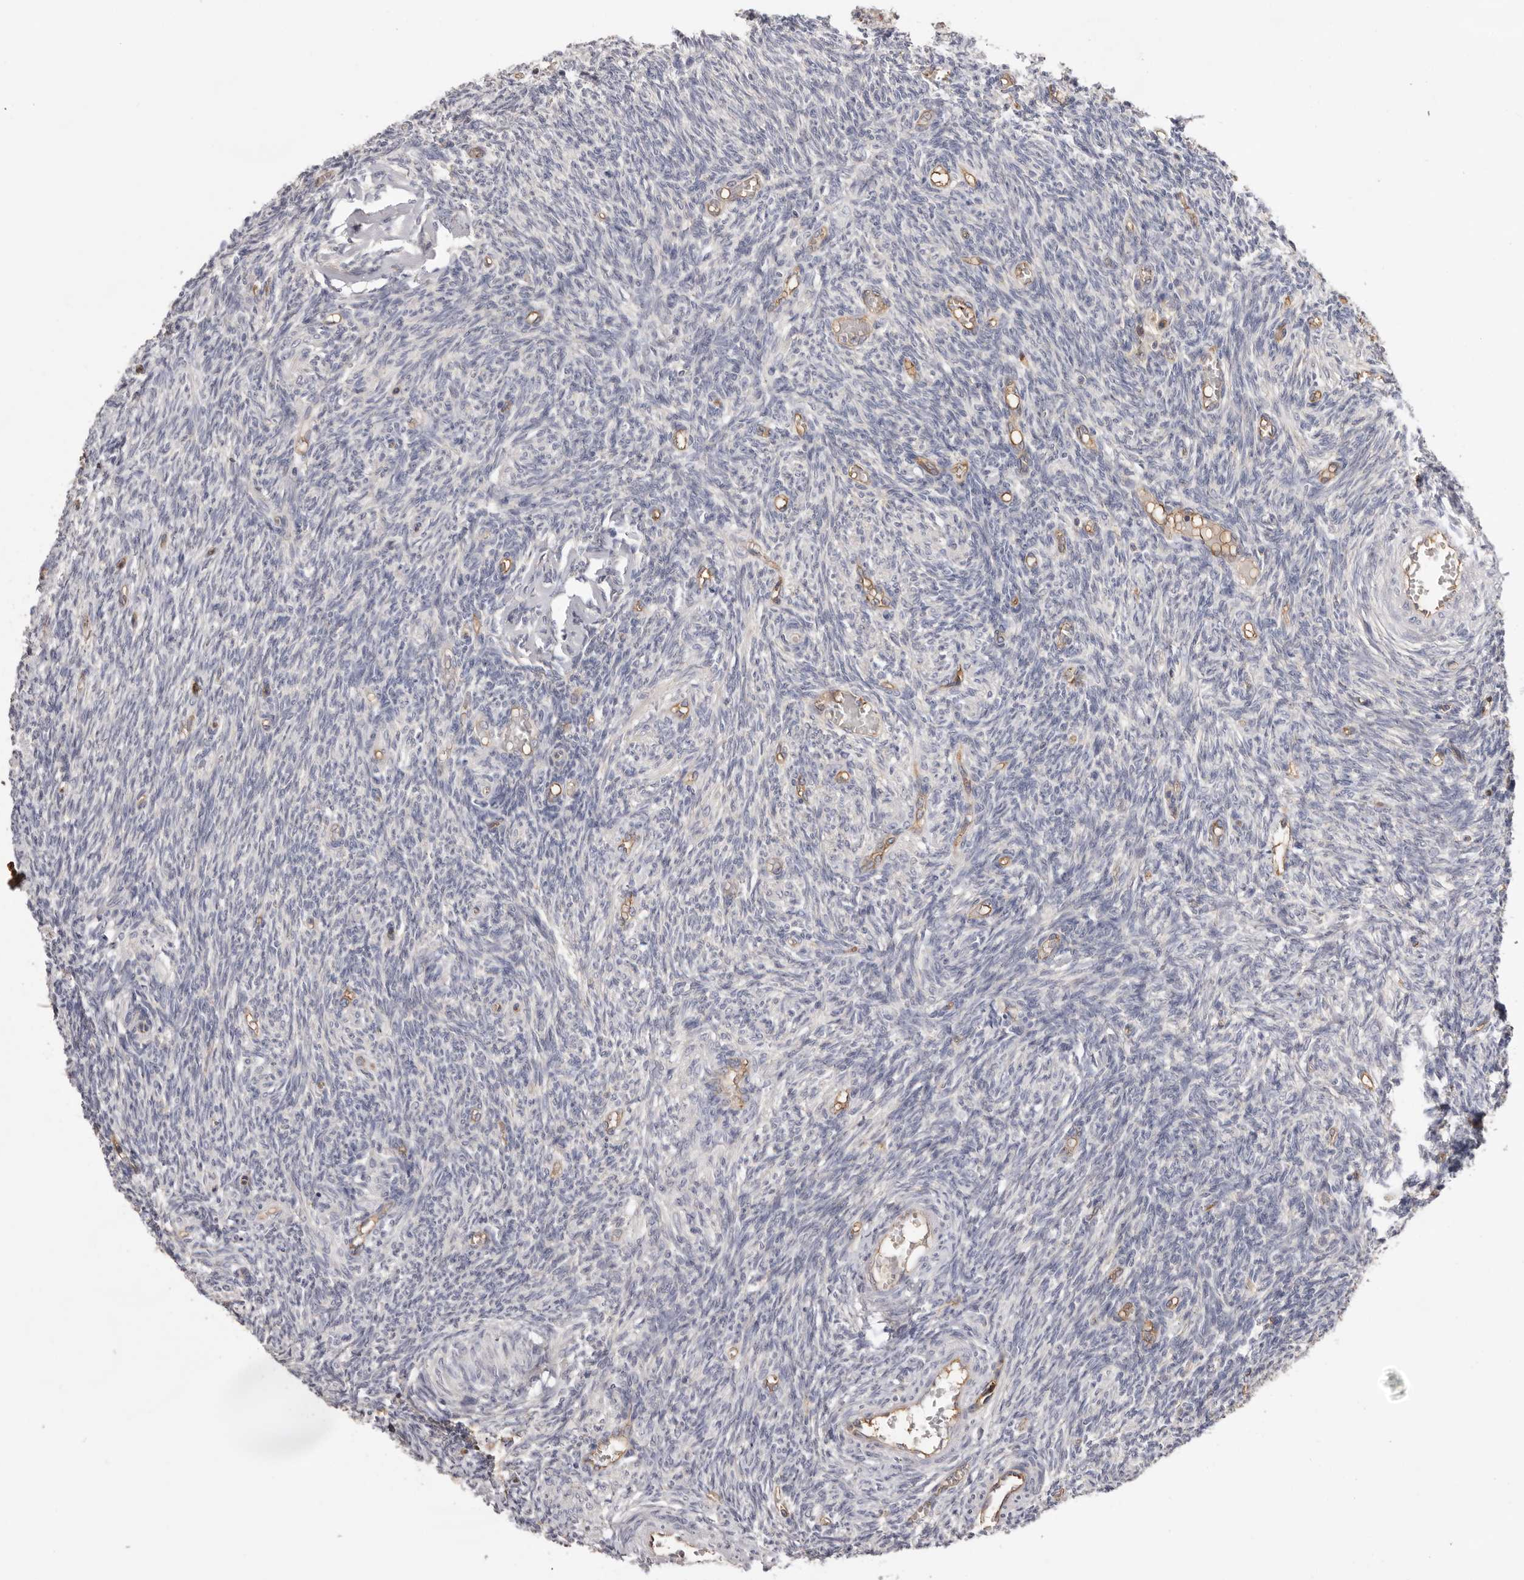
{"staining": {"intensity": "weak", "quantity": "<25%", "location": "cytoplasmic/membranous"}, "tissue": "ovary", "cell_type": "Follicle cells", "image_type": "normal", "snomed": [{"axis": "morphology", "description": "Normal tissue, NOS"}, {"axis": "topography", "description": "Ovary"}], "caption": "The image demonstrates no staining of follicle cells in benign ovary.", "gene": "MMACHC", "patient": {"sex": "female", "age": 27}}